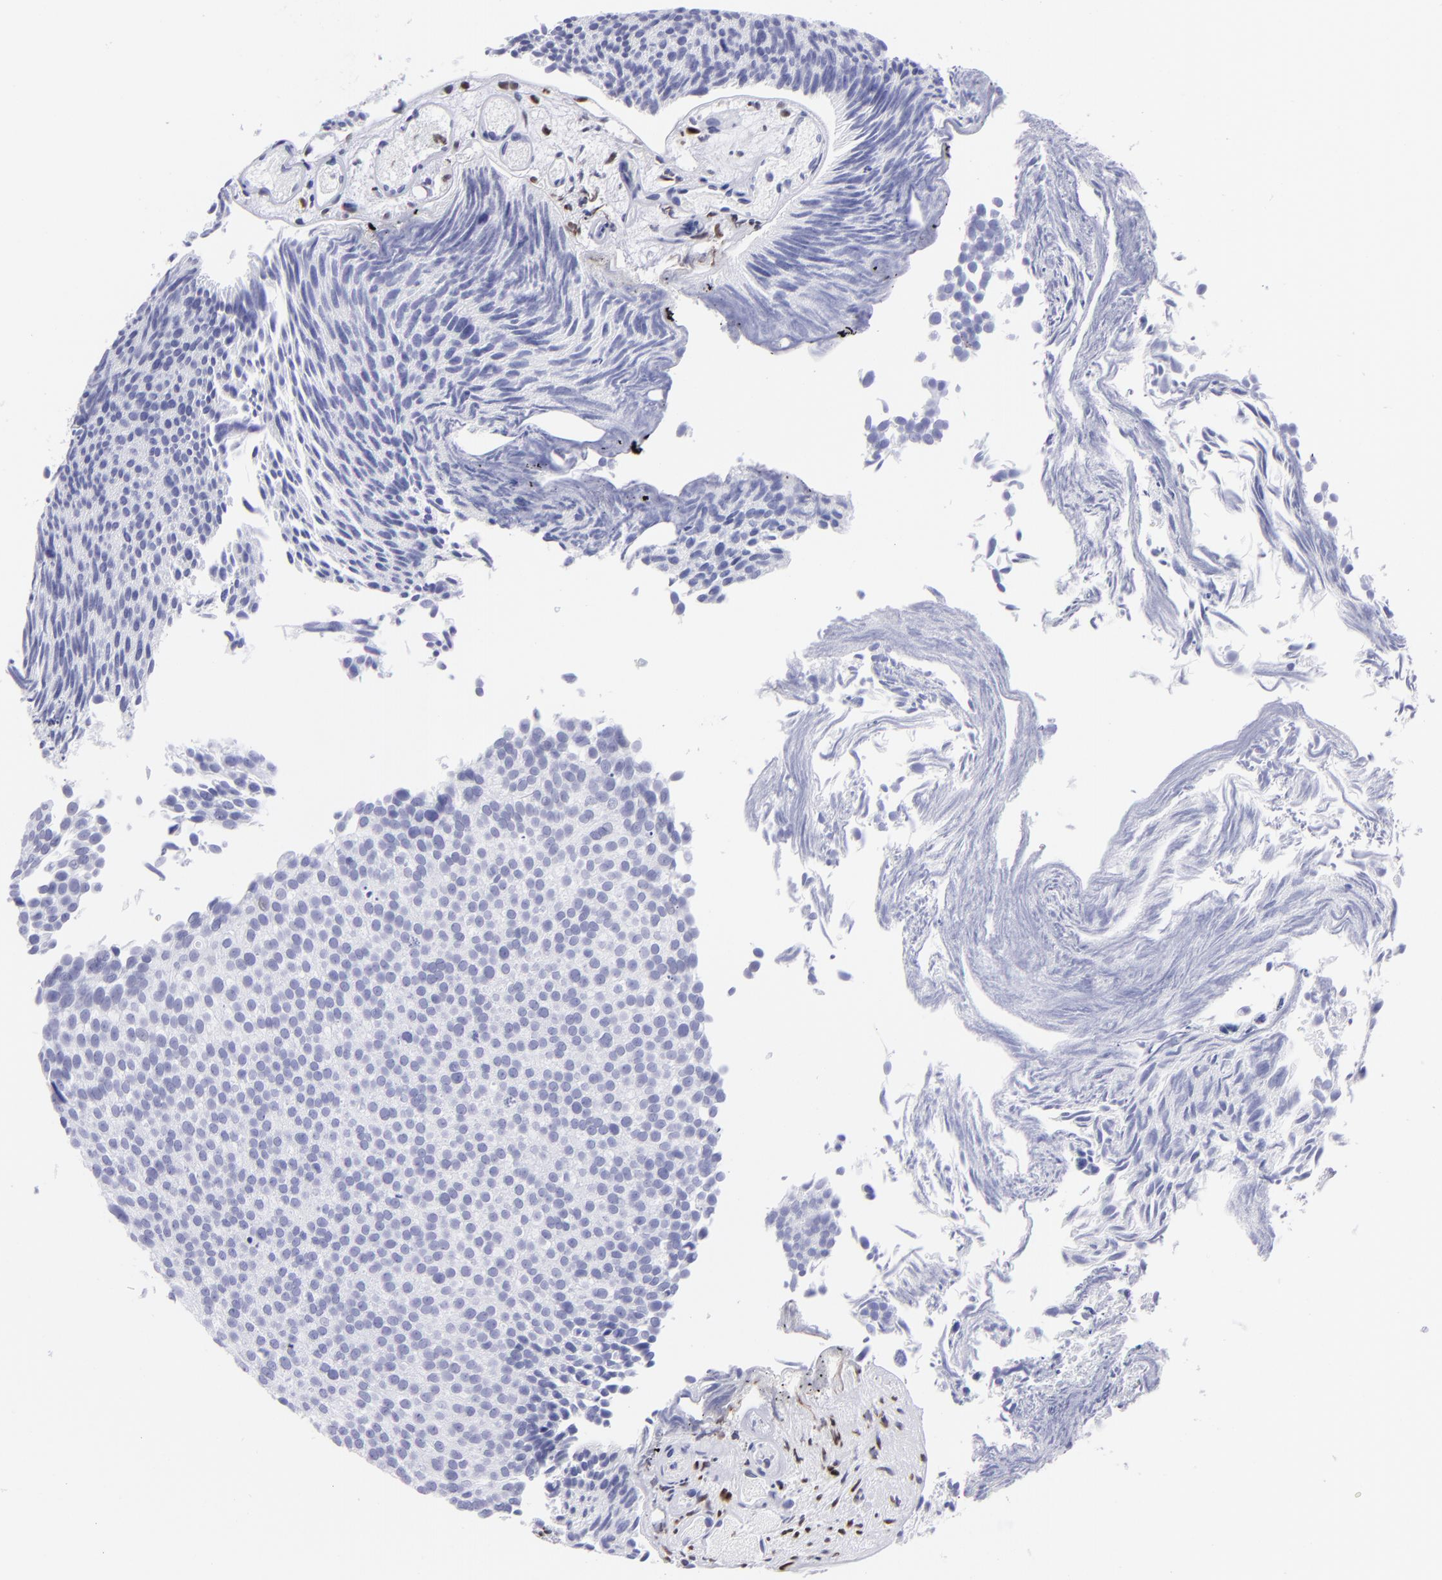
{"staining": {"intensity": "negative", "quantity": "none", "location": "none"}, "tissue": "urothelial cancer", "cell_type": "Tumor cells", "image_type": "cancer", "snomed": [{"axis": "morphology", "description": "Urothelial carcinoma, Low grade"}, {"axis": "topography", "description": "Urinary bladder"}], "caption": "An IHC micrograph of urothelial cancer is shown. There is no staining in tumor cells of urothelial cancer. (DAB immunohistochemistry with hematoxylin counter stain).", "gene": "MITF", "patient": {"sex": "male", "age": 84}}